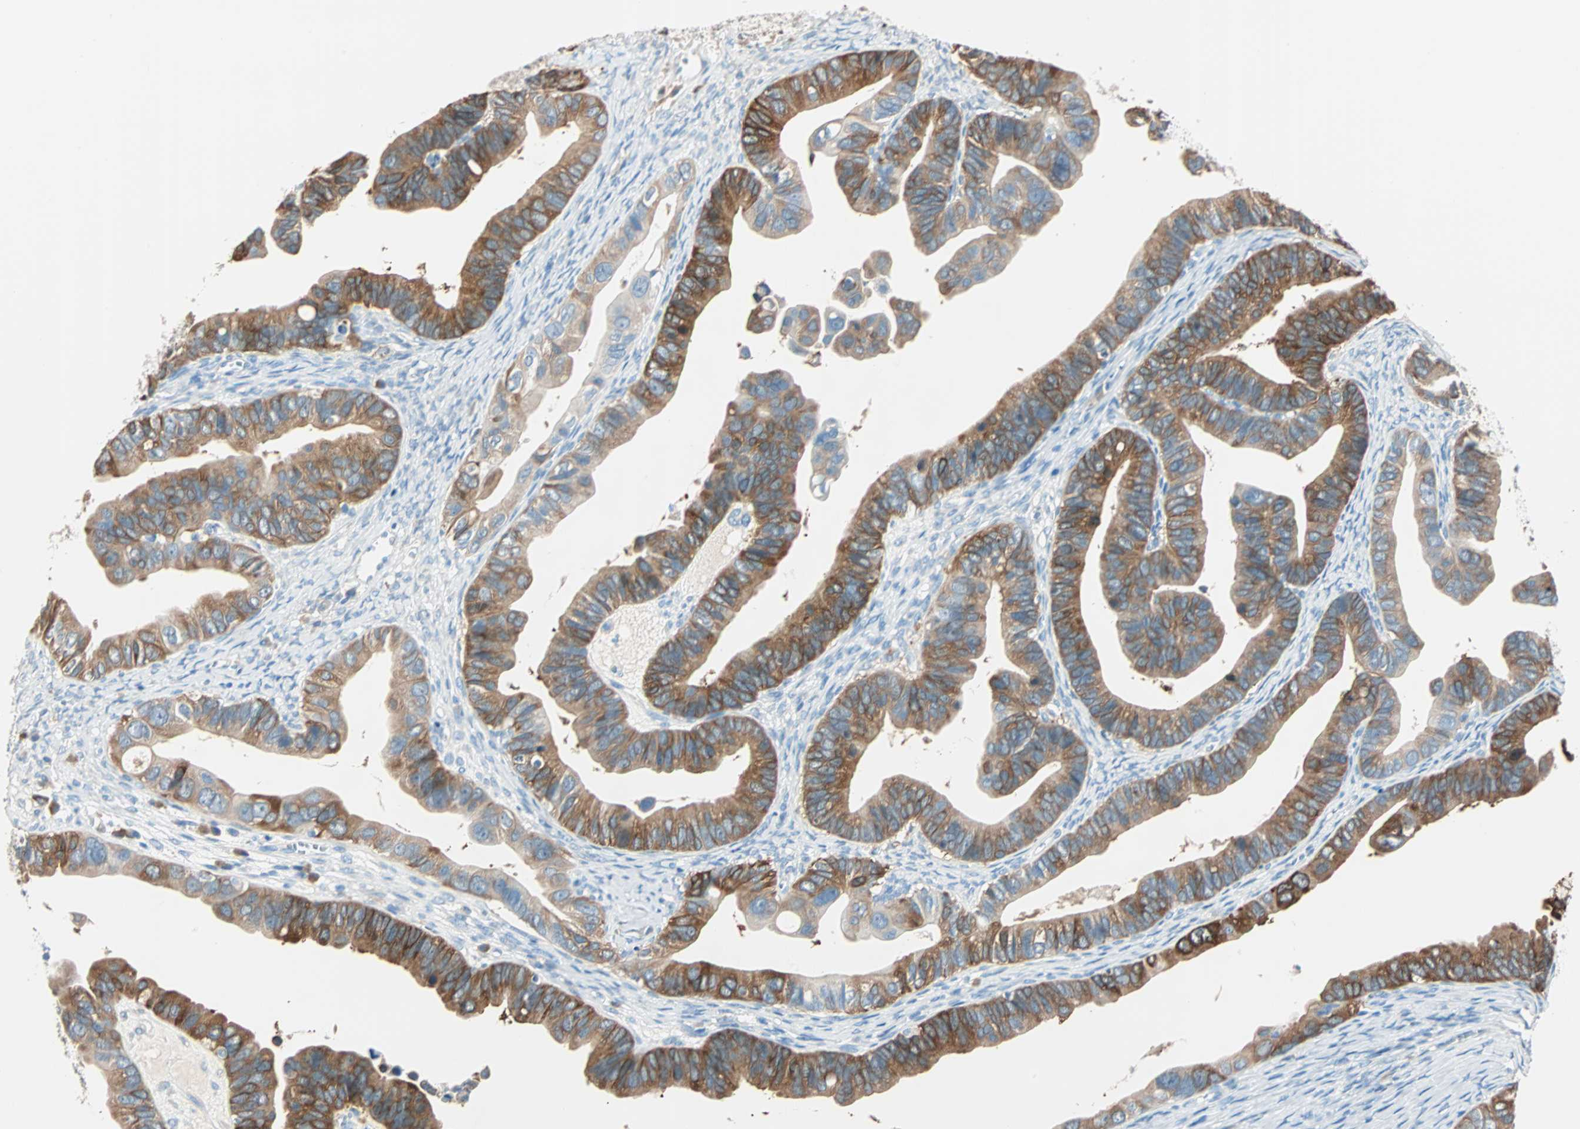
{"staining": {"intensity": "strong", "quantity": "25%-75%", "location": "cytoplasmic/membranous"}, "tissue": "ovarian cancer", "cell_type": "Tumor cells", "image_type": "cancer", "snomed": [{"axis": "morphology", "description": "Cystadenocarcinoma, serous, NOS"}, {"axis": "topography", "description": "Ovary"}], "caption": "Protein staining by IHC exhibits strong cytoplasmic/membranous positivity in approximately 25%-75% of tumor cells in serous cystadenocarcinoma (ovarian).", "gene": "ATF6", "patient": {"sex": "female", "age": 56}}